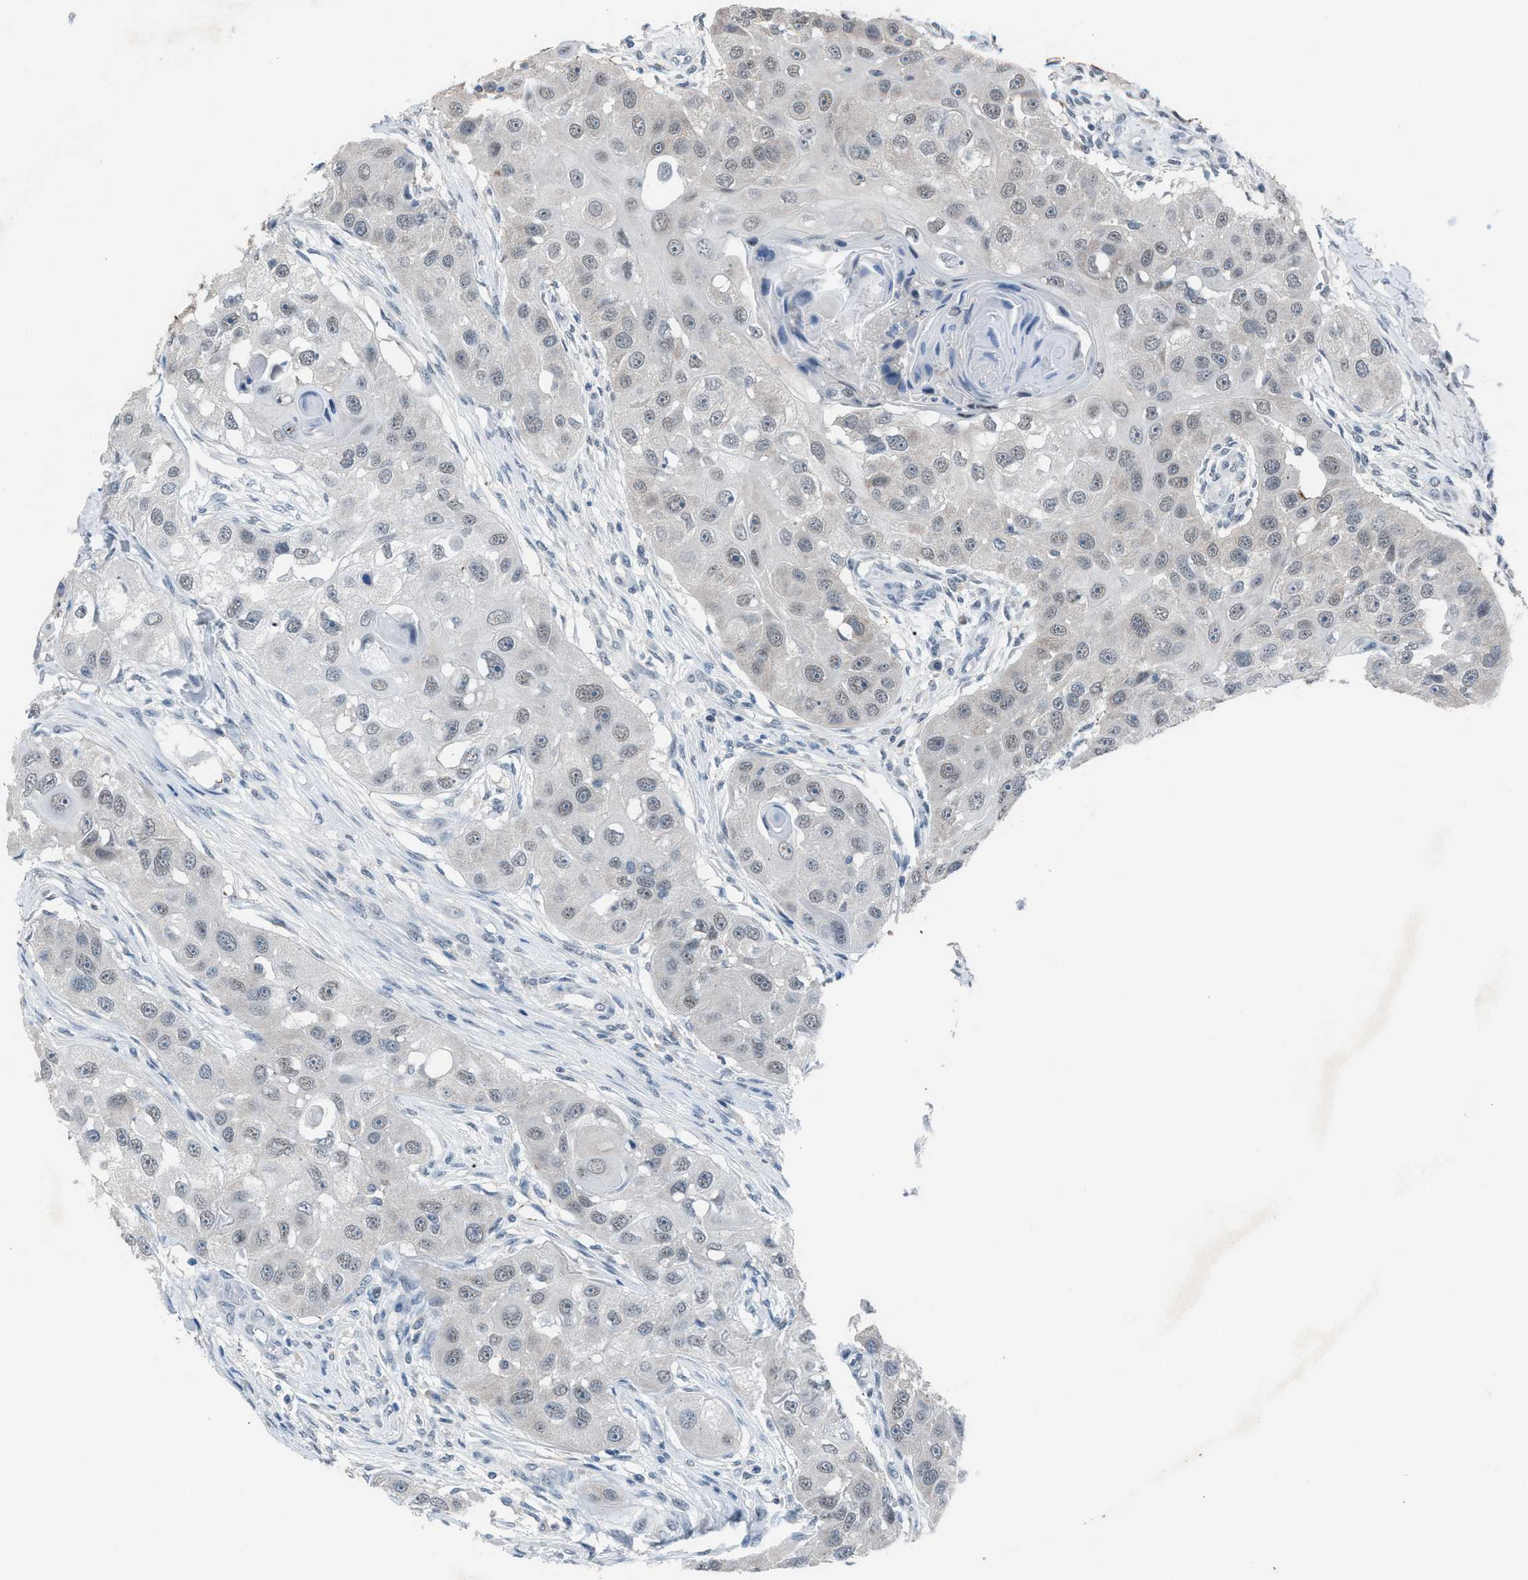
{"staining": {"intensity": "negative", "quantity": "none", "location": "none"}, "tissue": "head and neck cancer", "cell_type": "Tumor cells", "image_type": "cancer", "snomed": [{"axis": "morphology", "description": "Normal tissue, NOS"}, {"axis": "morphology", "description": "Squamous cell carcinoma, NOS"}, {"axis": "topography", "description": "Skeletal muscle"}, {"axis": "topography", "description": "Head-Neck"}], "caption": "Human head and neck cancer stained for a protein using immunohistochemistry (IHC) shows no expression in tumor cells.", "gene": "ANAPC11", "patient": {"sex": "male", "age": 51}}